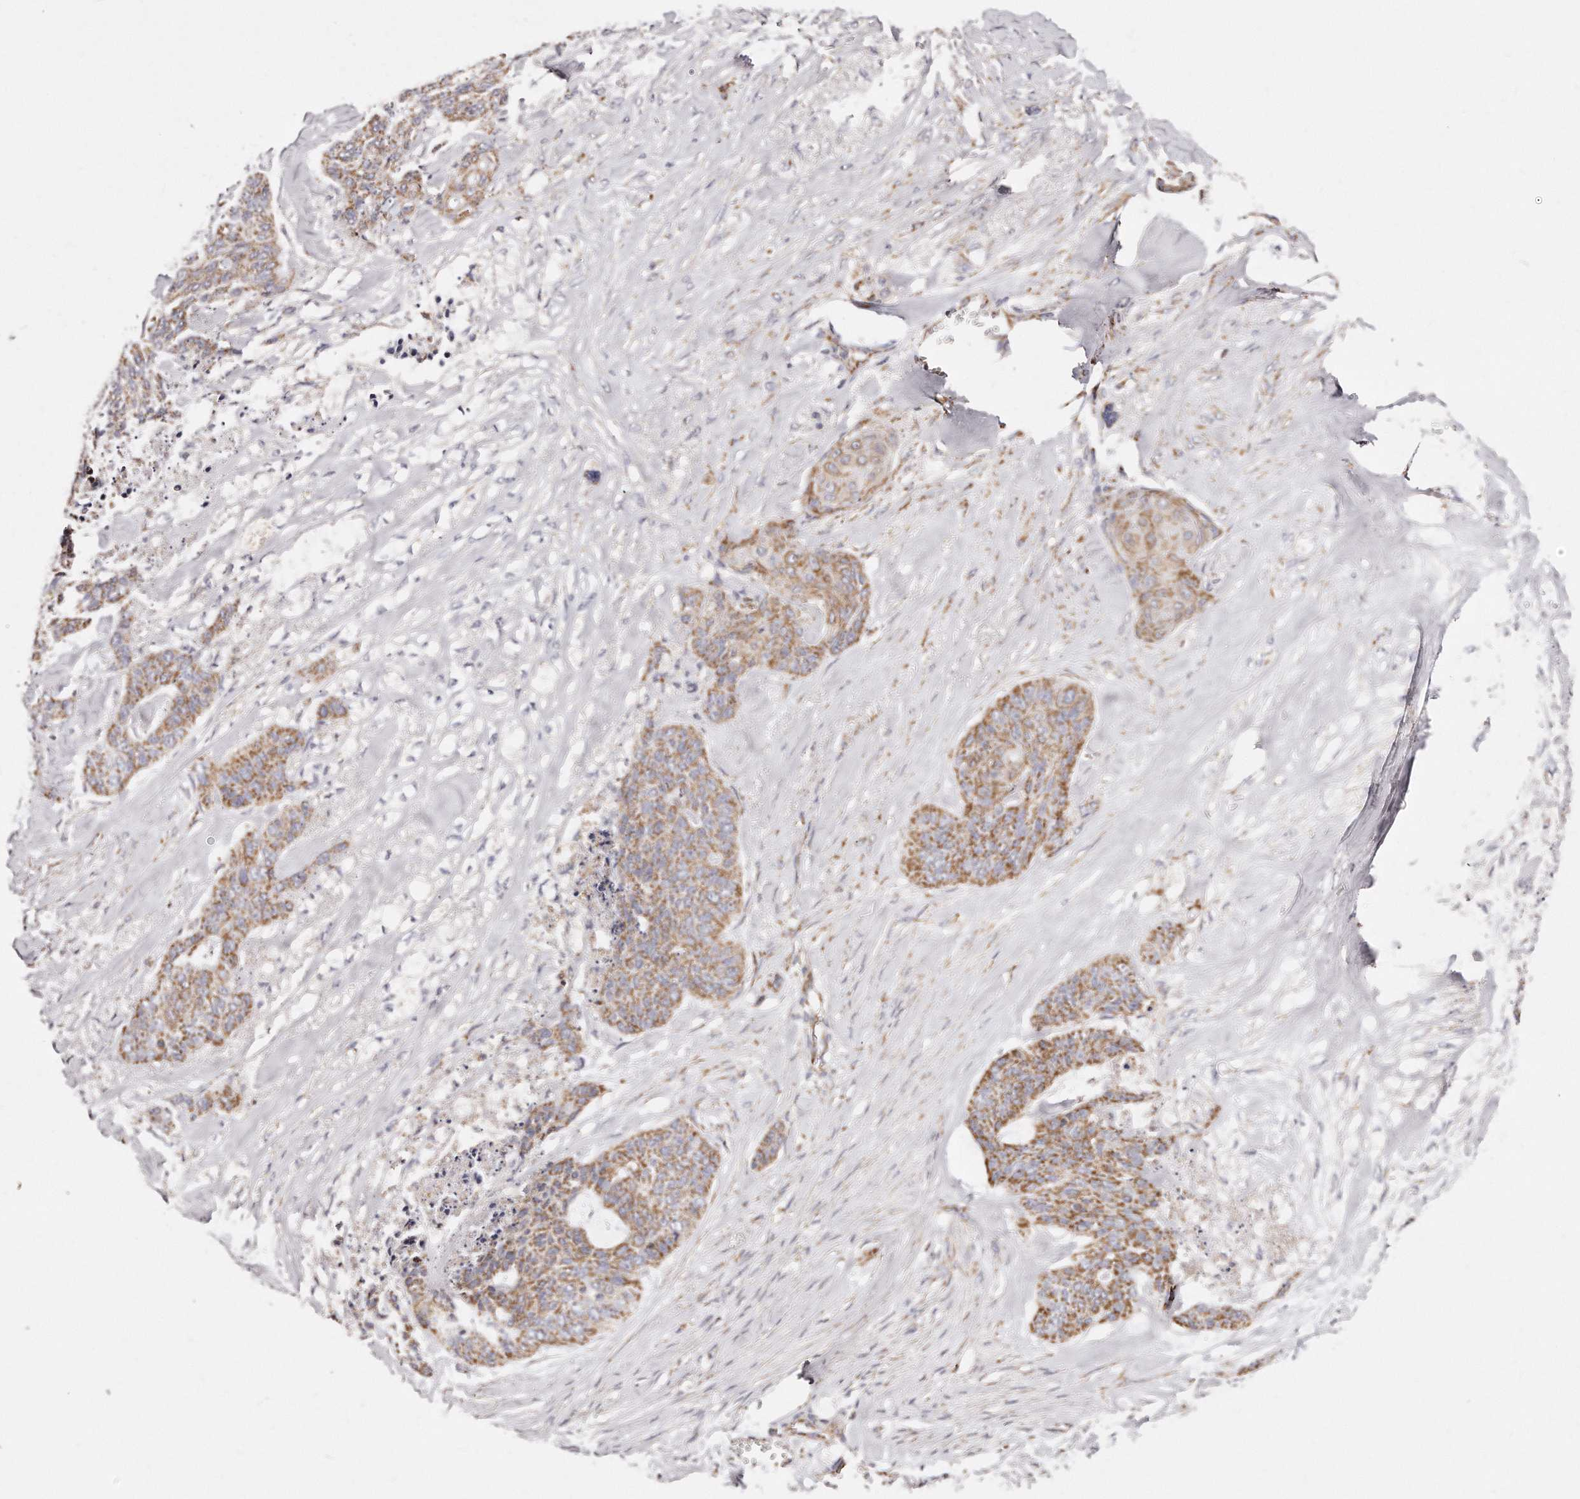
{"staining": {"intensity": "moderate", "quantity": ">75%", "location": "cytoplasmic/membranous"}, "tissue": "skin cancer", "cell_type": "Tumor cells", "image_type": "cancer", "snomed": [{"axis": "morphology", "description": "Basal cell carcinoma"}, {"axis": "topography", "description": "Skin"}], "caption": "Immunohistochemistry of human basal cell carcinoma (skin) exhibits medium levels of moderate cytoplasmic/membranous positivity in approximately >75% of tumor cells.", "gene": "RTKN", "patient": {"sex": "female", "age": 64}}